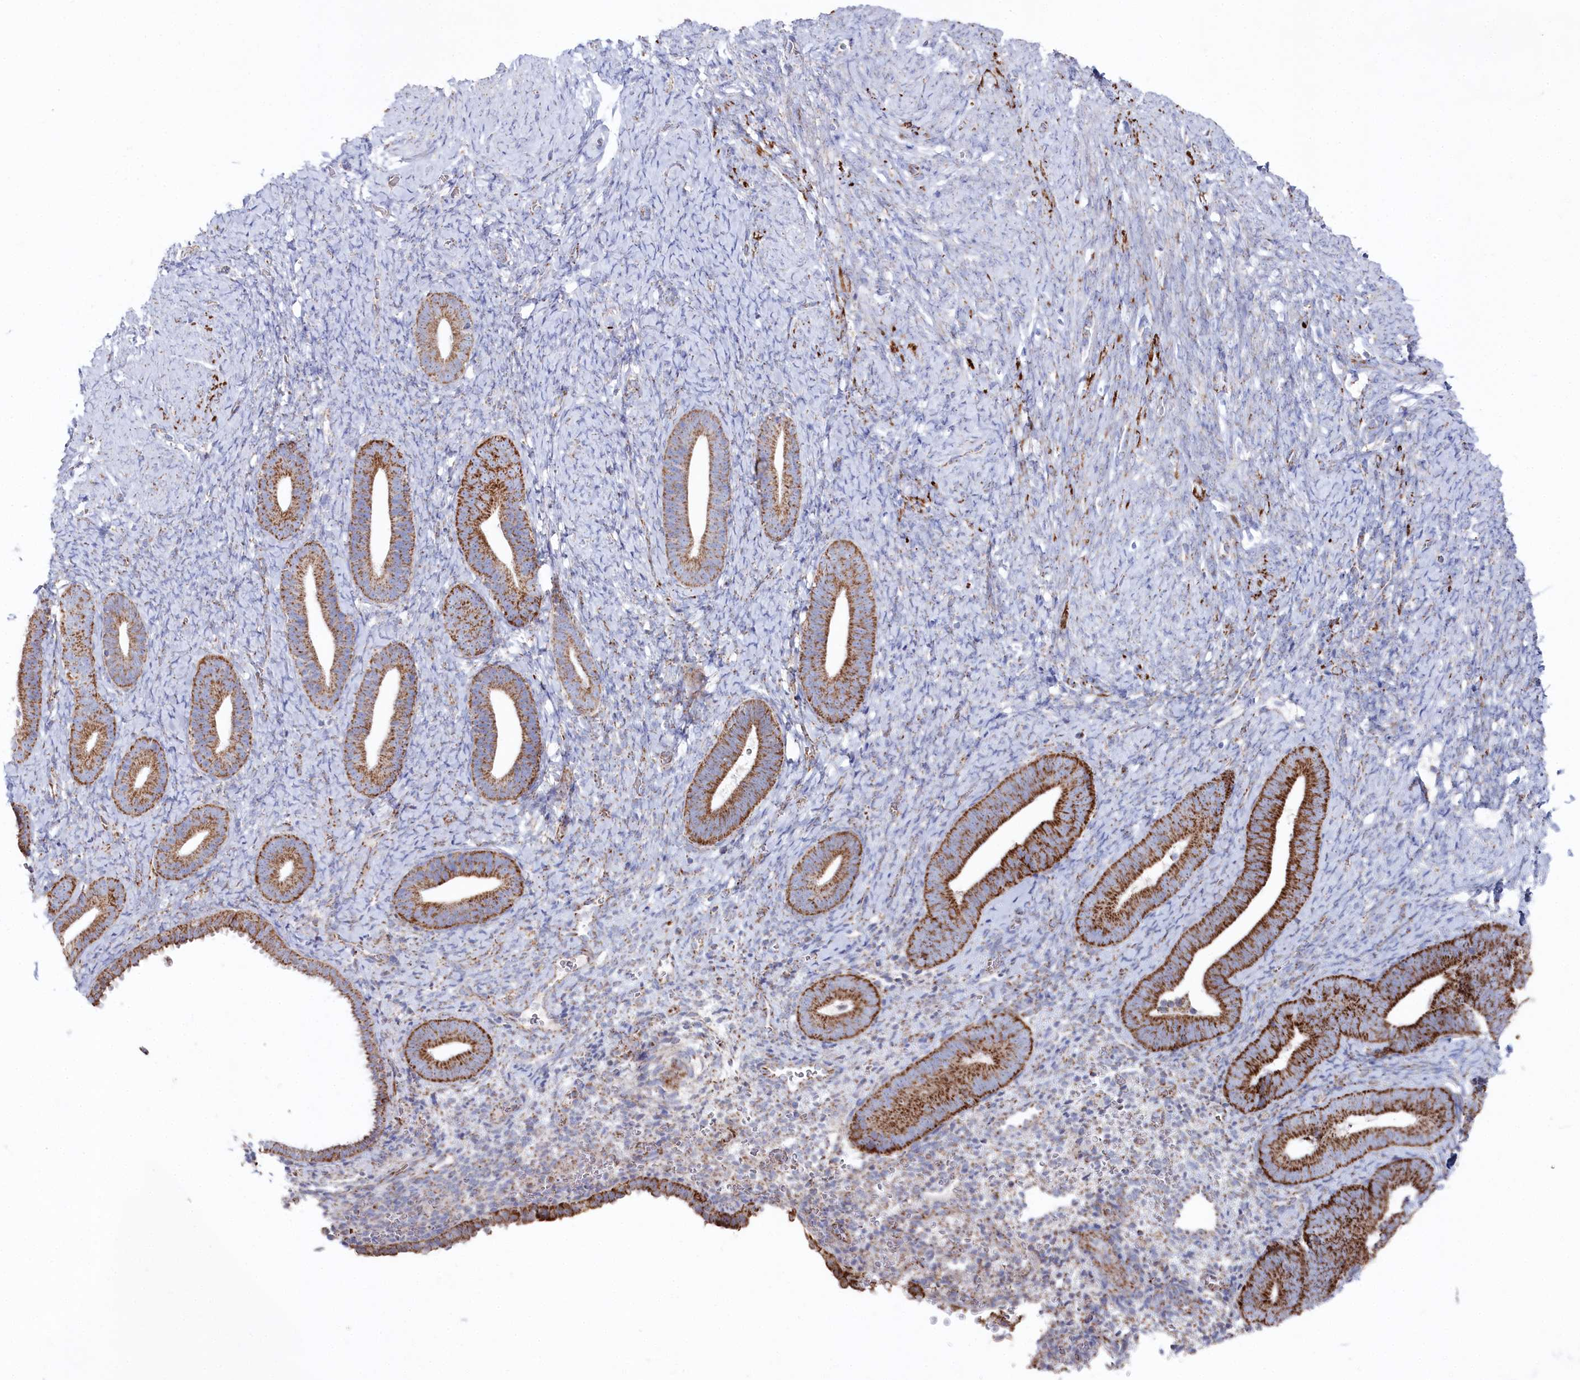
{"staining": {"intensity": "weak", "quantity": "<25%", "location": "cytoplasmic/membranous"}, "tissue": "endometrium", "cell_type": "Cells in endometrial stroma", "image_type": "normal", "snomed": [{"axis": "morphology", "description": "Normal tissue, NOS"}, {"axis": "topography", "description": "Endometrium"}], "caption": "This is an immunohistochemistry photomicrograph of benign endometrium. There is no positivity in cells in endometrial stroma.", "gene": "GLS2", "patient": {"sex": "female", "age": 65}}